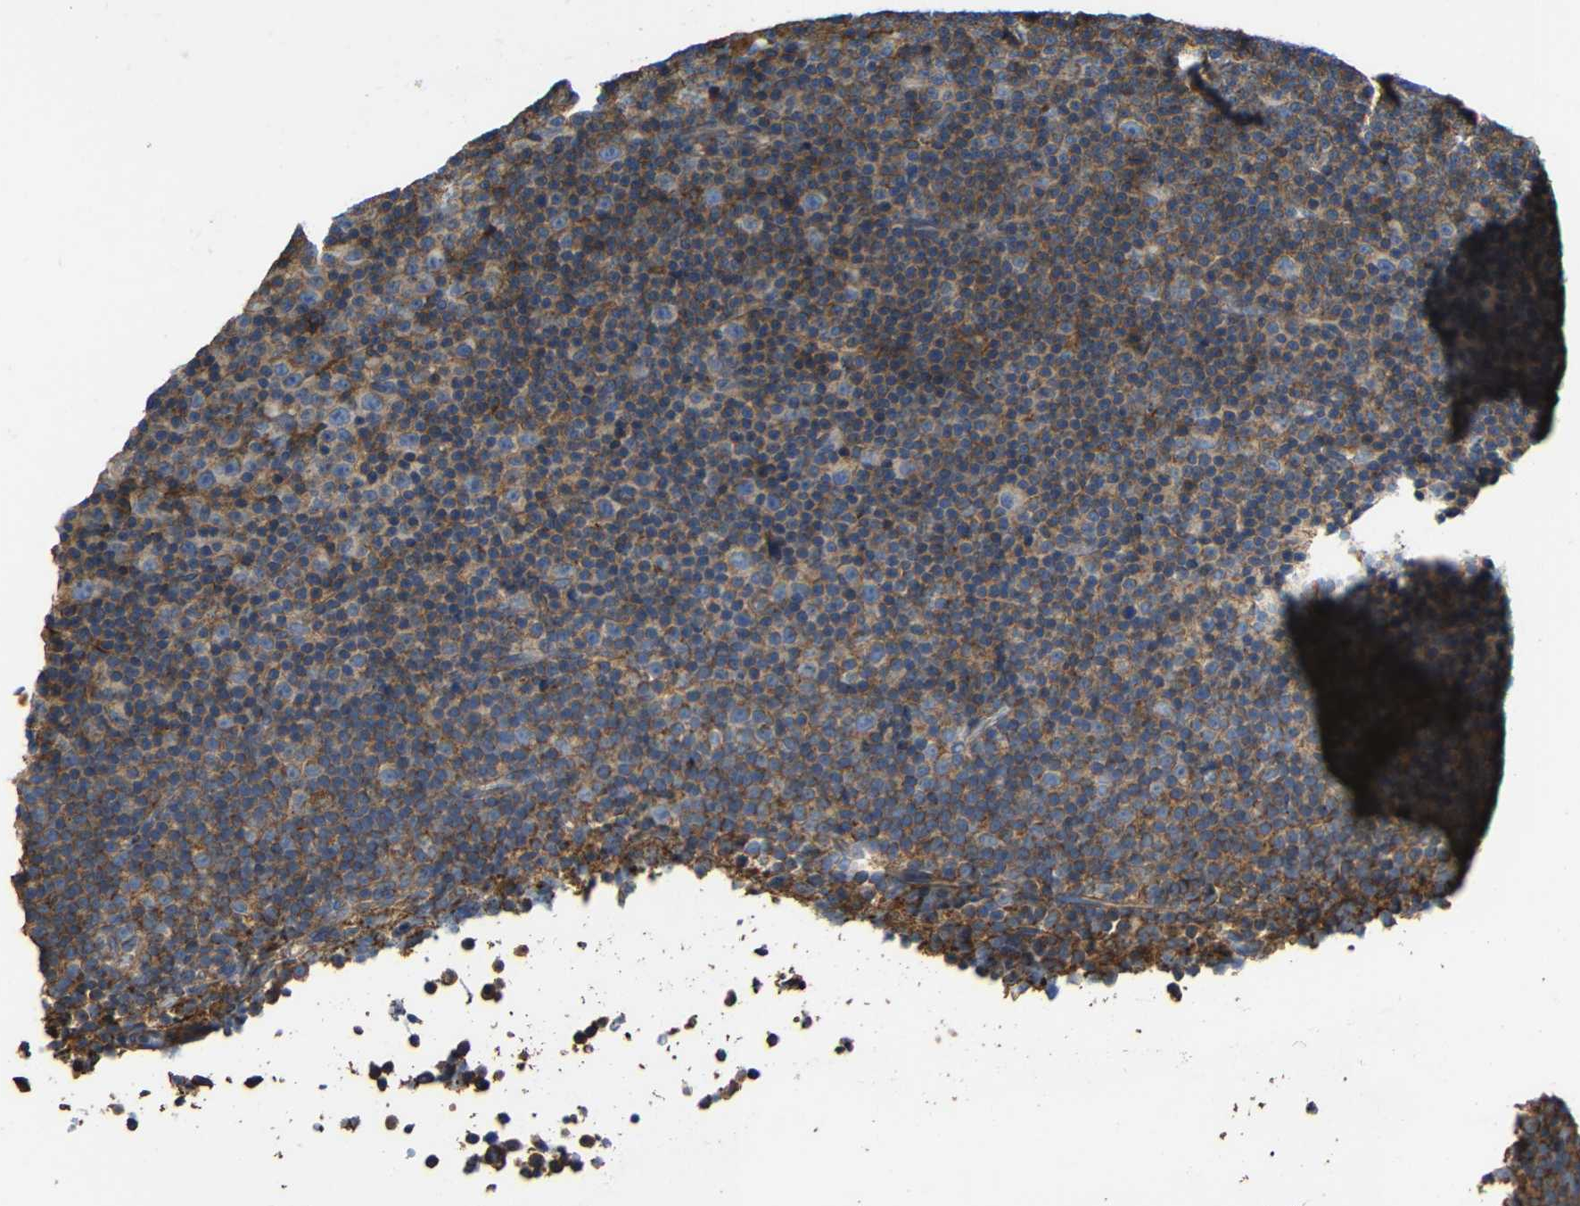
{"staining": {"intensity": "moderate", "quantity": "25%-75%", "location": "cytoplasmic/membranous"}, "tissue": "lymphoma", "cell_type": "Tumor cells", "image_type": "cancer", "snomed": [{"axis": "morphology", "description": "Malignant lymphoma, non-Hodgkin's type, Low grade"}, {"axis": "topography", "description": "Lymph node"}], "caption": "The histopathology image reveals a brown stain indicating the presence of a protein in the cytoplasmic/membranous of tumor cells in lymphoma. (Stains: DAB in brown, nuclei in blue, Microscopy: brightfield microscopy at high magnification).", "gene": "RHOT2", "patient": {"sex": "female", "age": 67}}